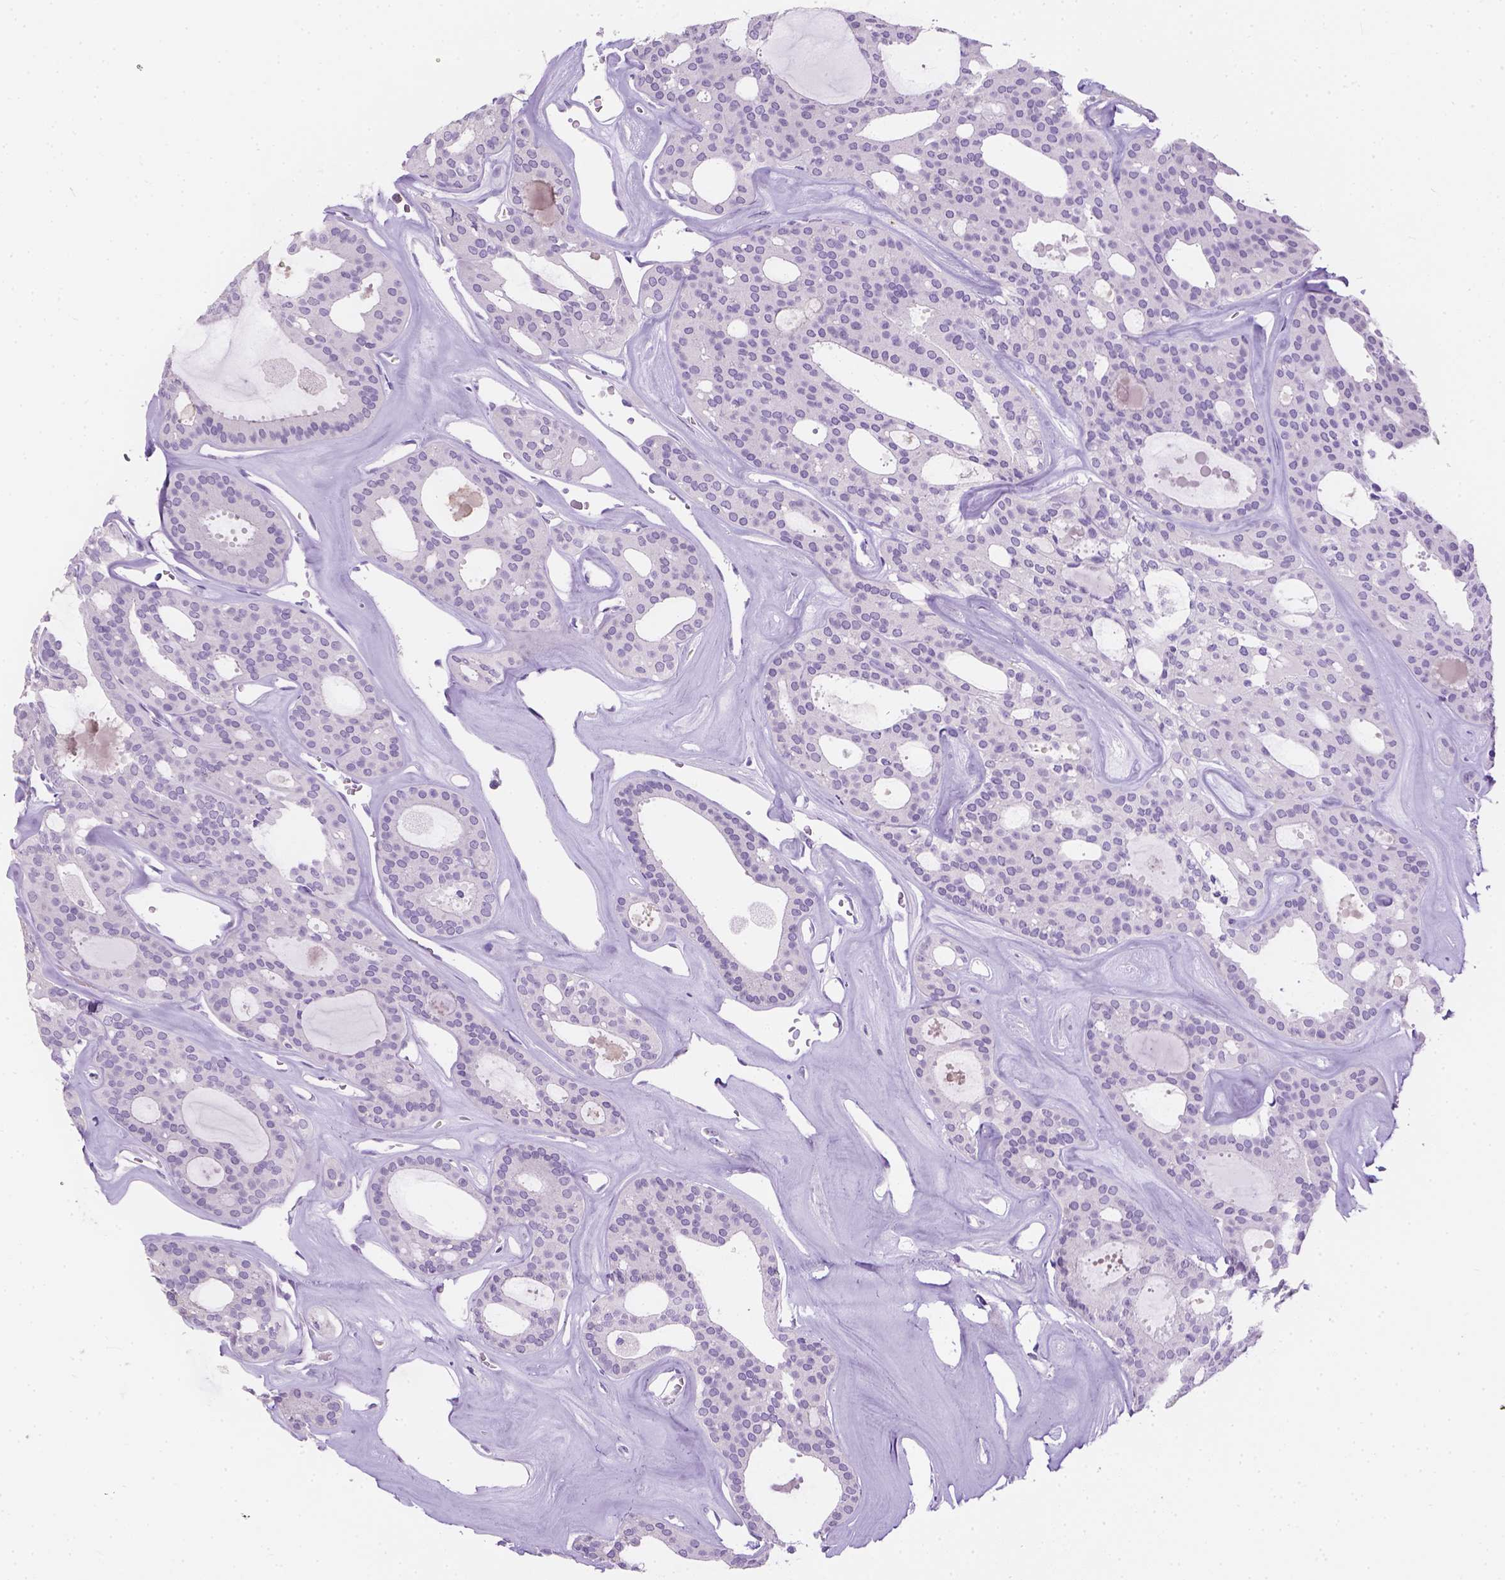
{"staining": {"intensity": "negative", "quantity": "none", "location": "none"}, "tissue": "thyroid cancer", "cell_type": "Tumor cells", "image_type": "cancer", "snomed": [{"axis": "morphology", "description": "Follicular adenoma carcinoma, NOS"}, {"axis": "topography", "description": "Thyroid gland"}], "caption": "Thyroid follicular adenoma carcinoma was stained to show a protein in brown. There is no significant expression in tumor cells.", "gene": "TMEM38A", "patient": {"sex": "male", "age": 75}}